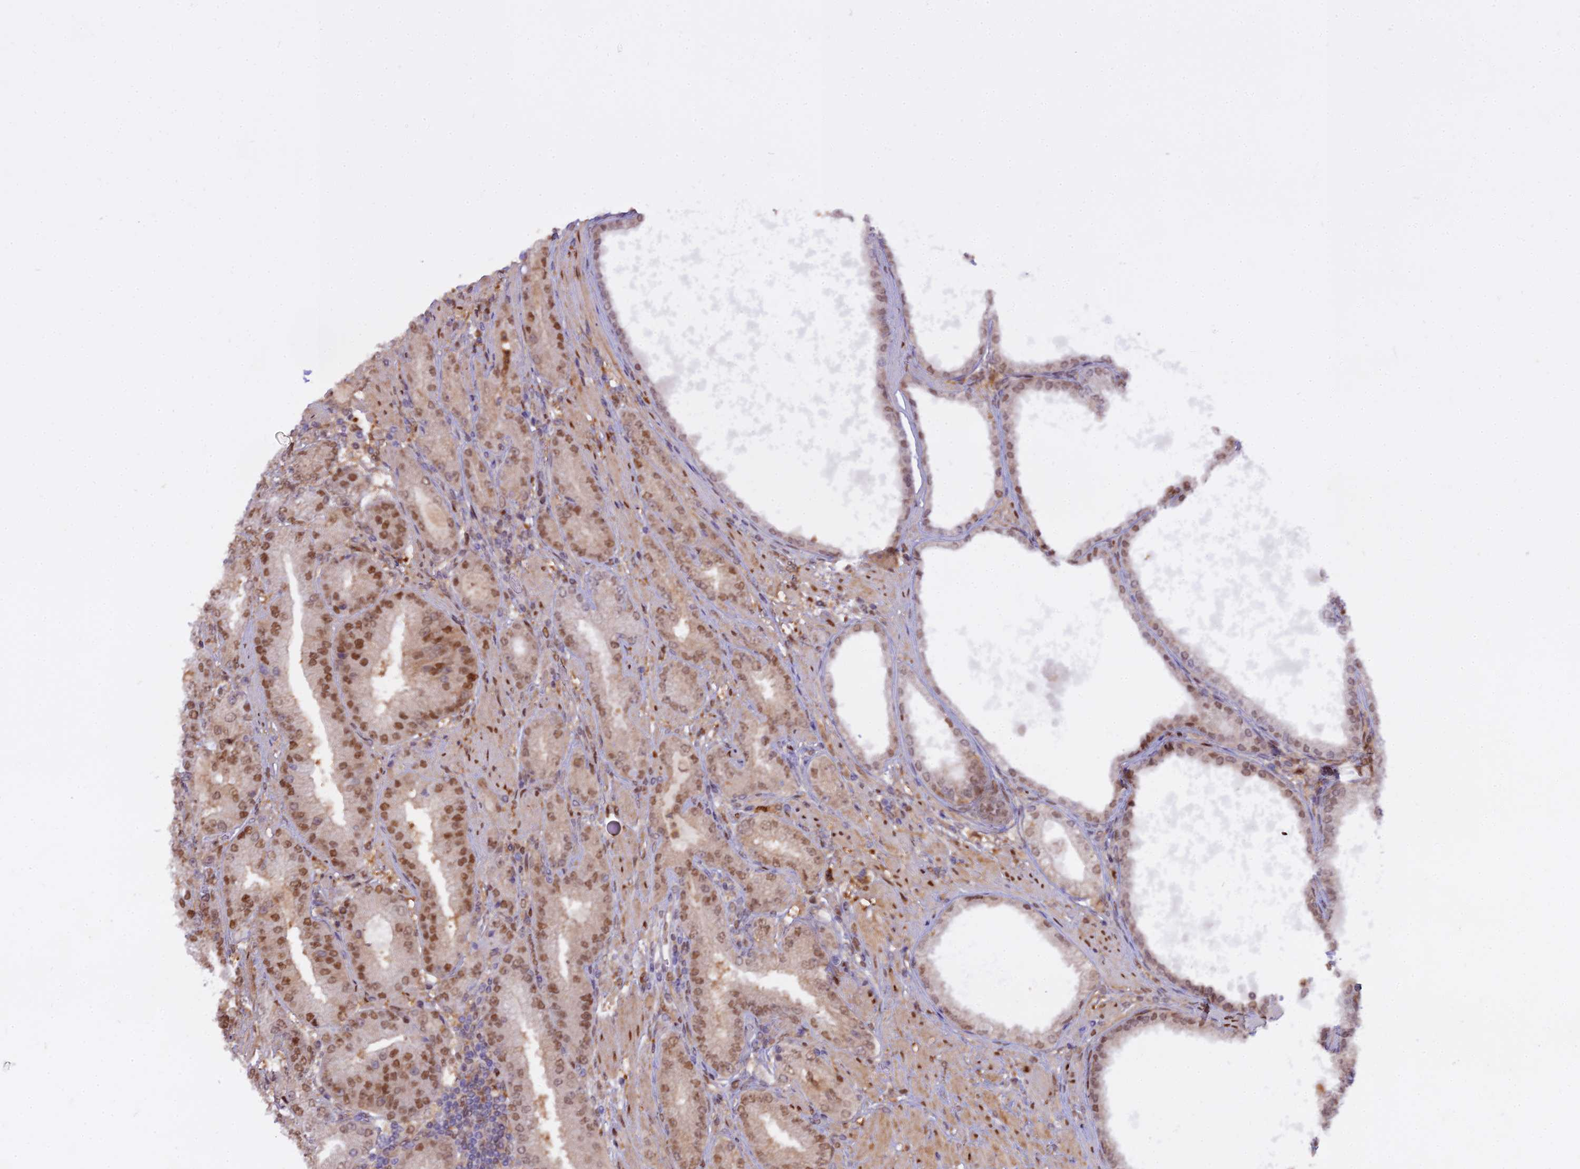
{"staining": {"intensity": "moderate", "quantity": ">75%", "location": "nuclear"}, "tissue": "prostate cancer", "cell_type": "Tumor cells", "image_type": "cancer", "snomed": [{"axis": "morphology", "description": "Adenocarcinoma, High grade"}, {"axis": "topography", "description": "Prostate"}], "caption": "Immunohistochemistry (IHC) histopathology image of neoplastic tissue: prostate cancer stained using immunohistochemistry (IHC) shows medium levels of moderate protein expression localized specifically in the nuclear of tumor cells, appearing as a nuclear brown color.", "gene": "NPEPL1", "patient": {"sex": "male", "age": 71}}